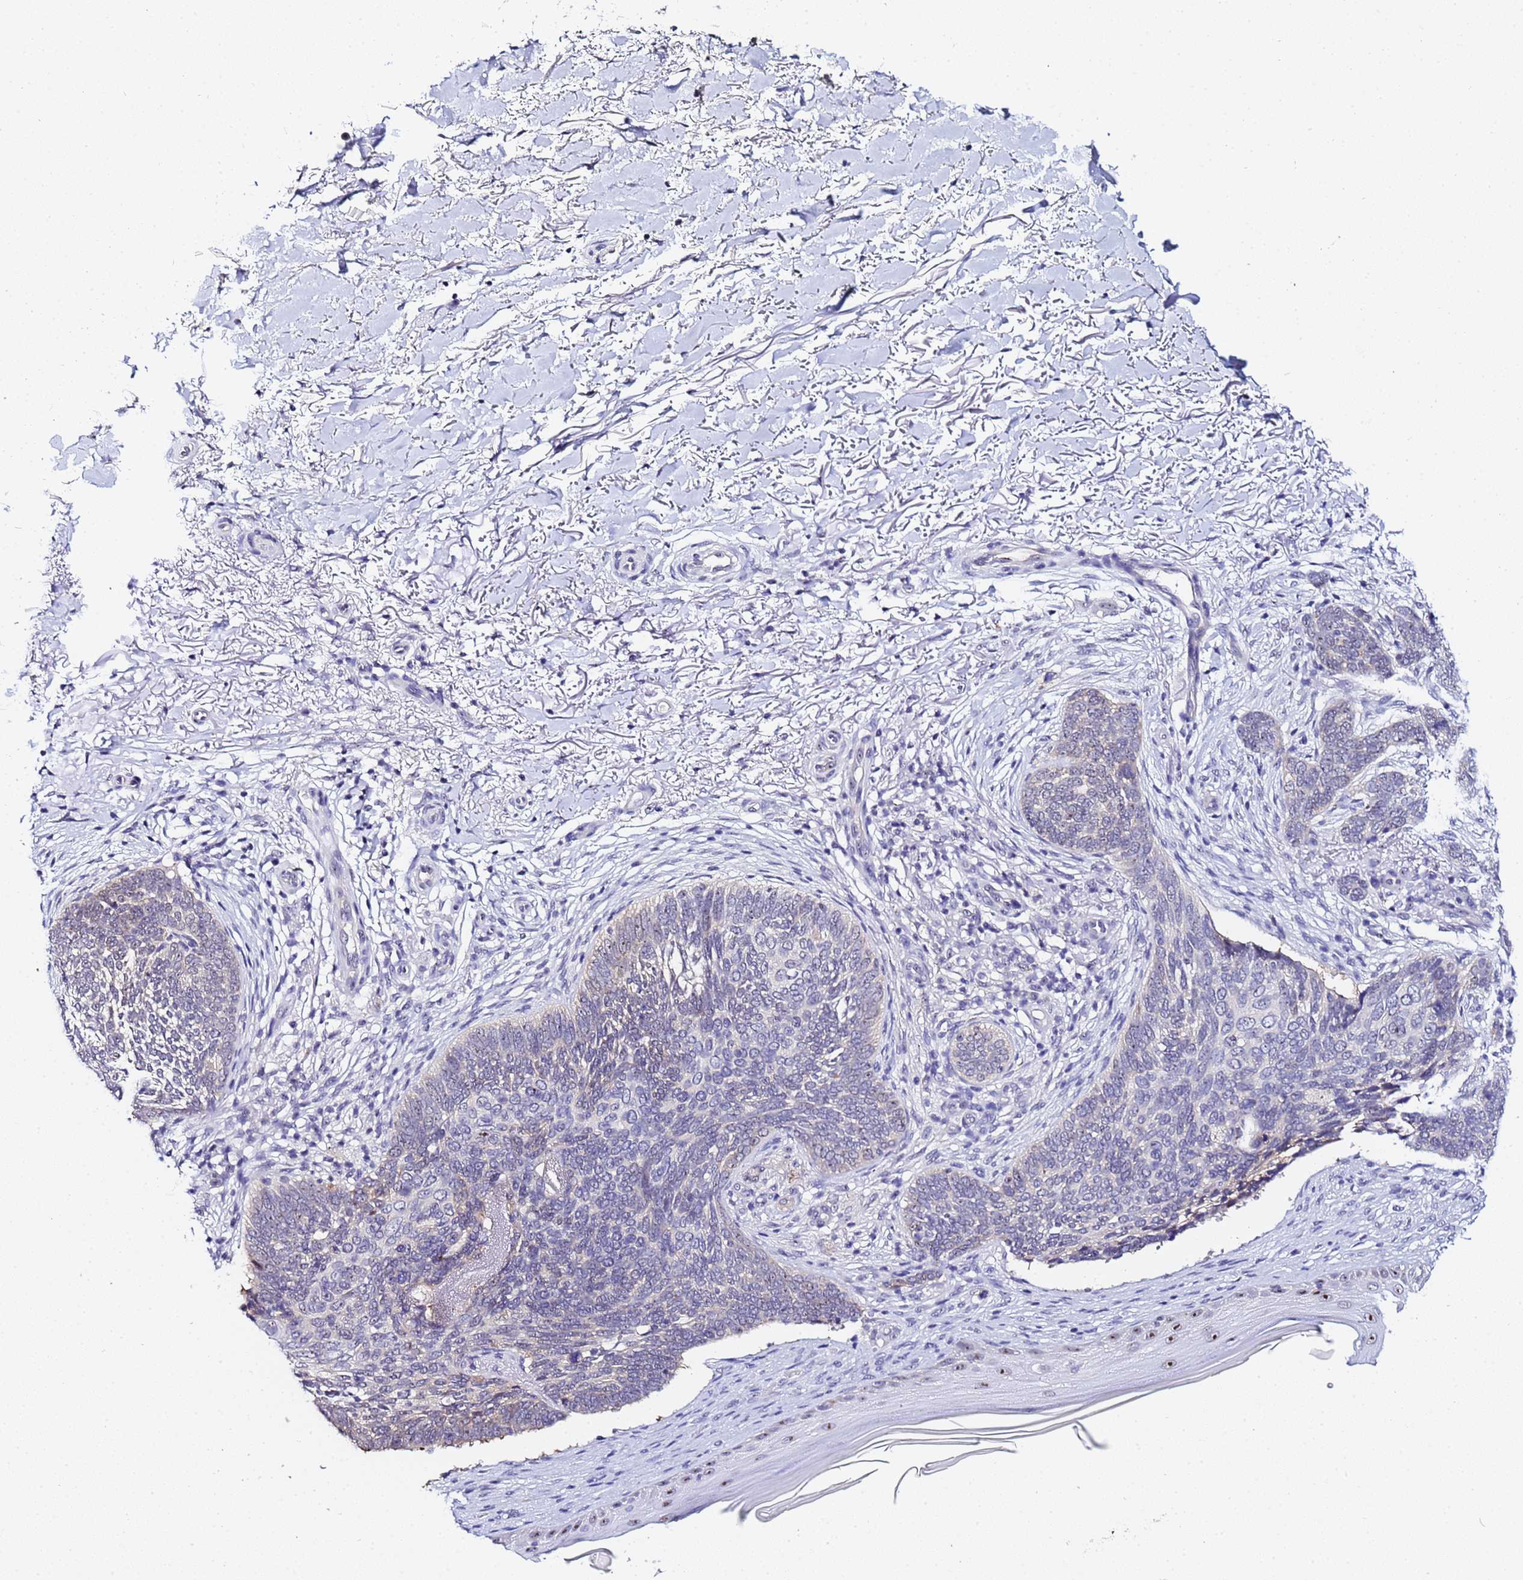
{"staining": {"intensity": "negative", "quantity": "none", "location": "none"}, "tissue": "skin cancer", "cell_type": "Tumor cells", "image_type": "cancer", "snomed": [{"axis": "morphology", "description": "Normal tissue, NOS"}, {"axis": "morphology", "description": "Basal cell carcinoma"}, {"axis": "topography", "description": "Skin"}], "caption": "Human skin cancer (basal cell carcinoma) stained for a protein using IHC exhibits no positivity in tumor cells.", "gene": "ACTL6B", "patient": {"sex": "female", "age": 67}}